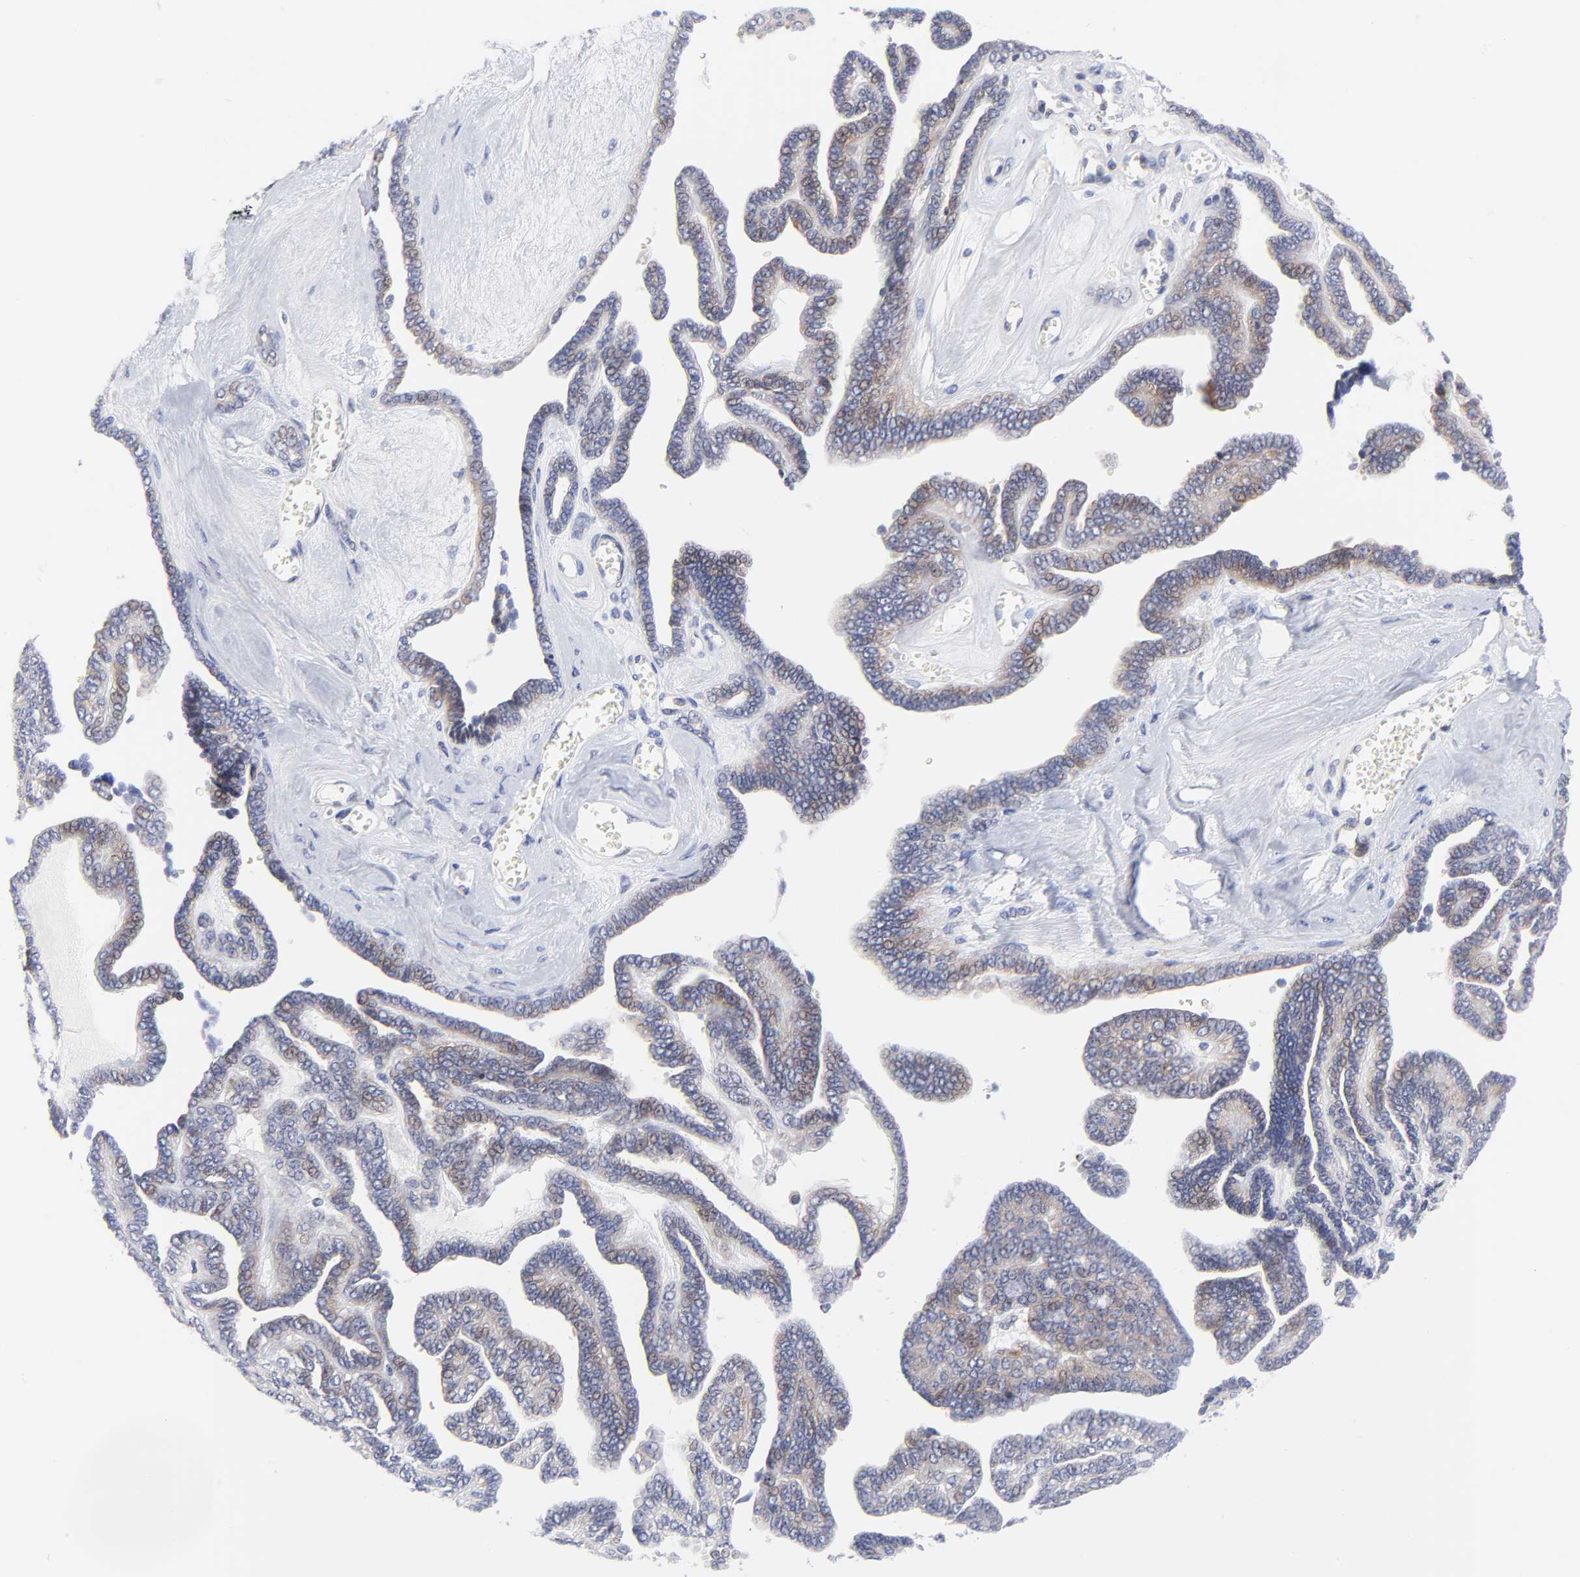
{"staining": {"intensity": "weak", "quantity": "<25%", "location": "nuclear"}, "tissue": "ovarian cancer", "cell_type": "Tumor cells", "image_type": "cancer", "snomed": [{"axis": "morphology", "description": "Cystadenocarcinoma, serous, NOS"}, {"axis": "topography", "description": "Ovary"}], "caption": "An IHC image of ovarian cancer (serous cystadenocarcinoma) is shown. There is no staining in tumor cells of ovarian cancer (serous cystadenocarcinoma).", "gene": "AFF2", "patient": {"sex": "female", "age": 71}}